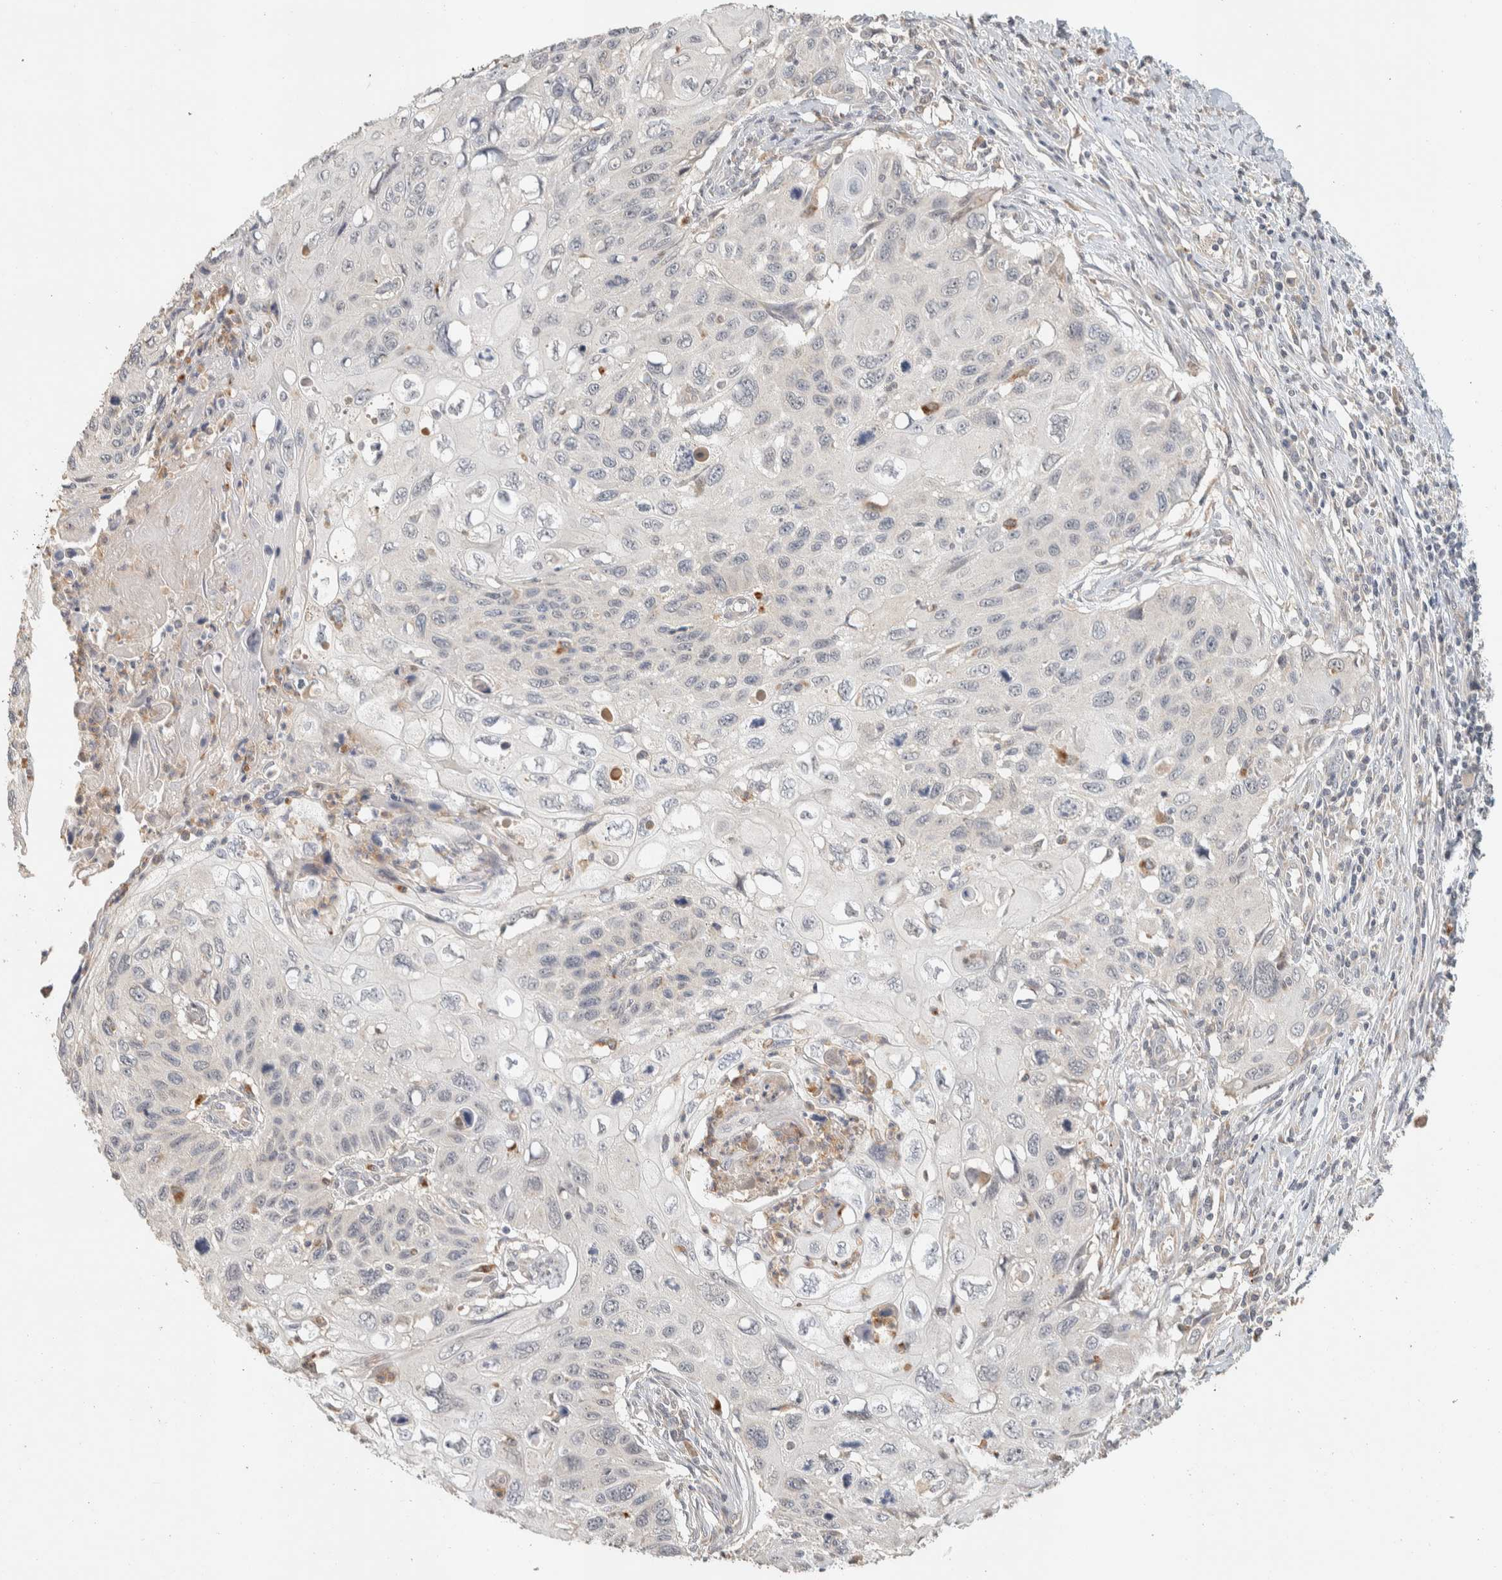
{"staining": {"intensity": "negative", "quantity": "none", "location": "none"}, "tissue": "cervical cancer", "cell_type": "Tumor cells", "image_type": "cancer", "snomed": [{"axis": "morphology", "description": "Squamous cell carcinoma, NOS"}, {"axis": "topography", "description": "Cervix"}], "caption": "Immunohistochemistry (IHC) image of neoplastic tissue: cervical squamous cell carcinoma stained with DAB displays no significant protein expression in tumor cells.", "gene": "ITPA", "patient": {"sex": "female", "age": 70}}